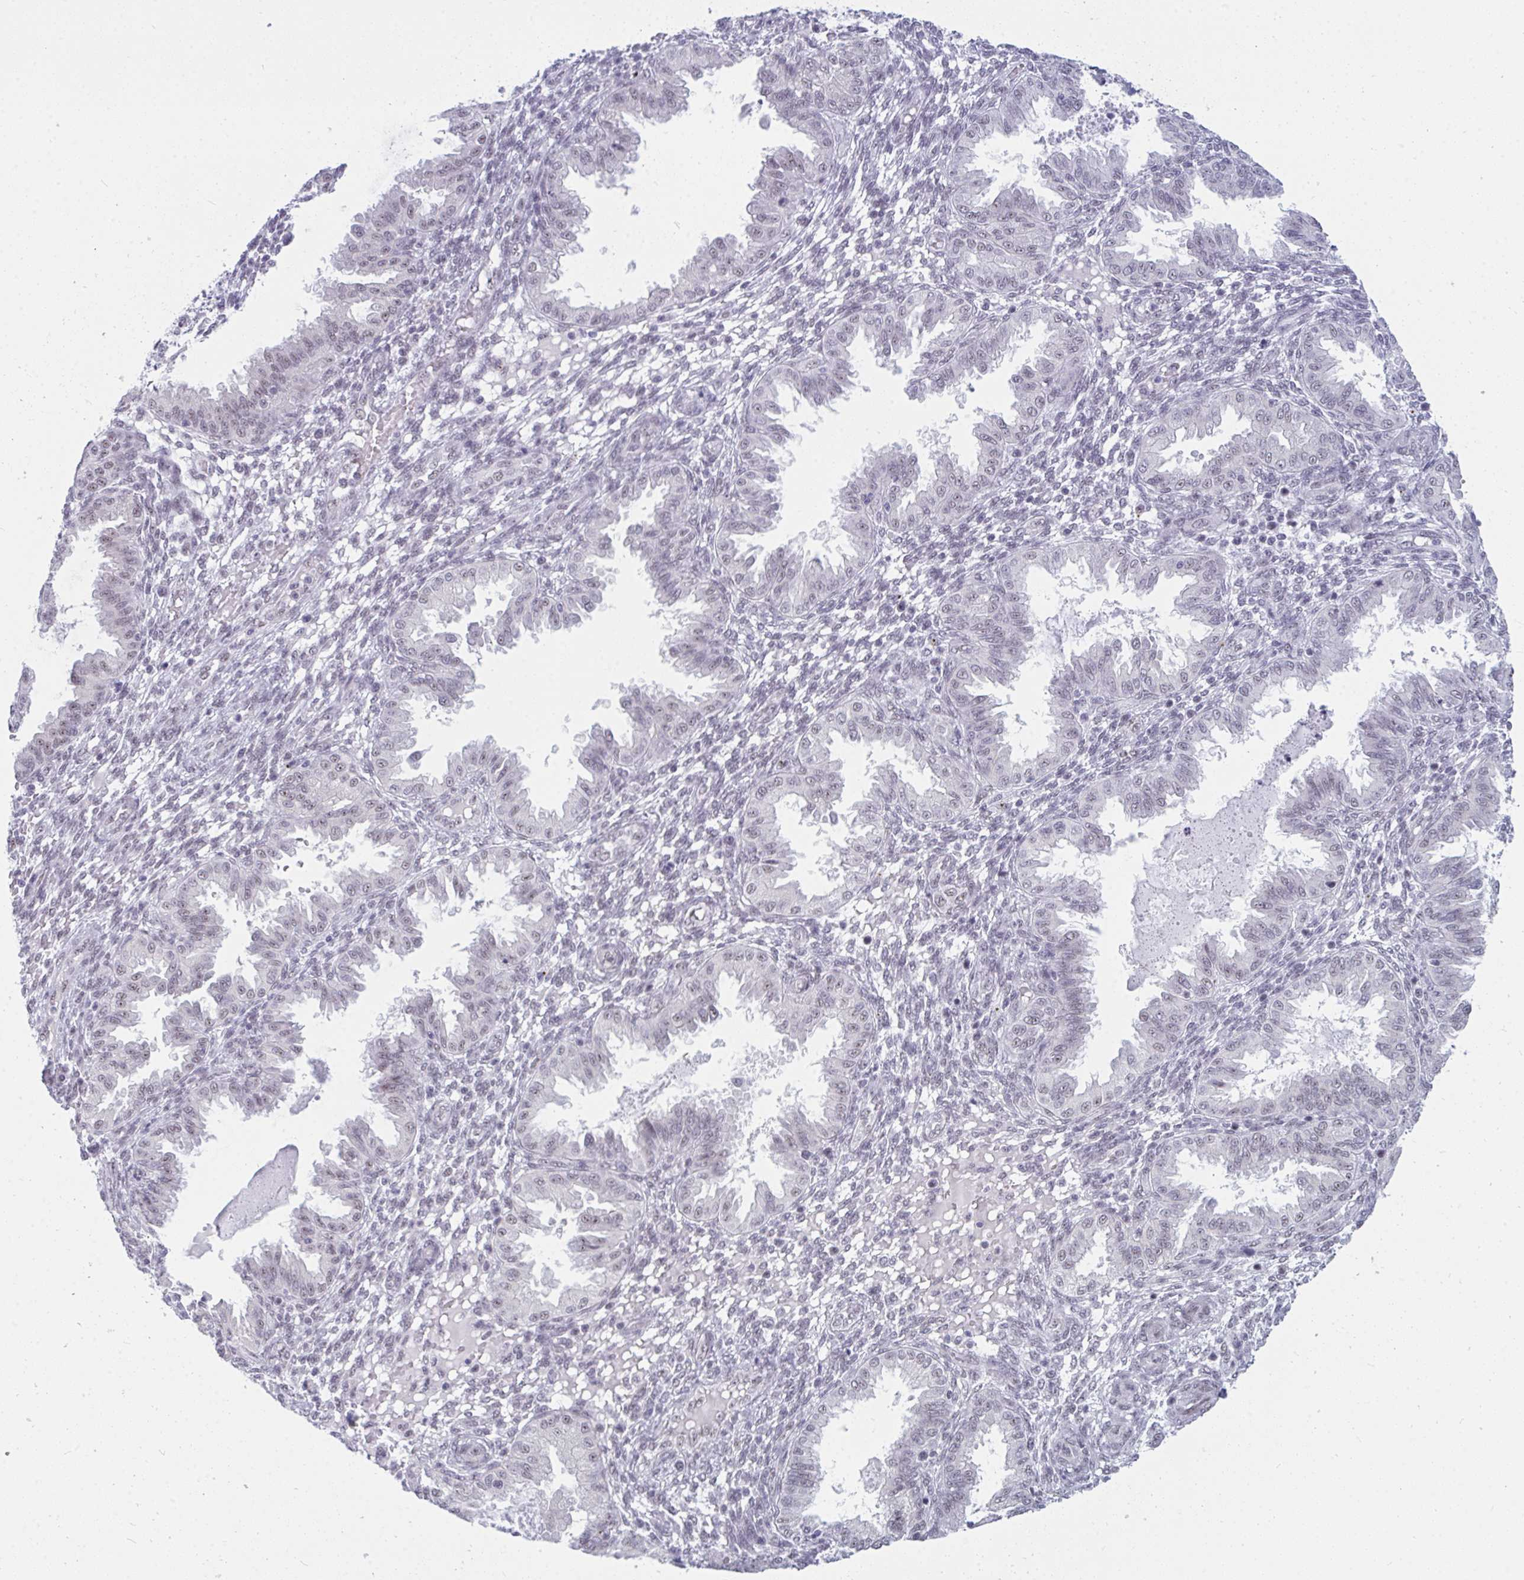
{"staining": {"intensity": "weak", "quantity": "25%-75%", "location": "nuclear"}, "tissue": "endometrium", "cell_type": "Cells in endometrial stroma", "image_type": "normal", "snomed": [{"axis": "morphology", "description": "Normal tissue, NOS"}, {"axis": "topography", "description": "Endometrium"}], "caption": "There is low levels of weak nuclear staining in cells in endometrial stroma of unremarkable endometrium, as demonstrated by immunohistochemical staining (brown color).", "gene": "PRR14", "patient": {"sex": "female", "age": 33}}